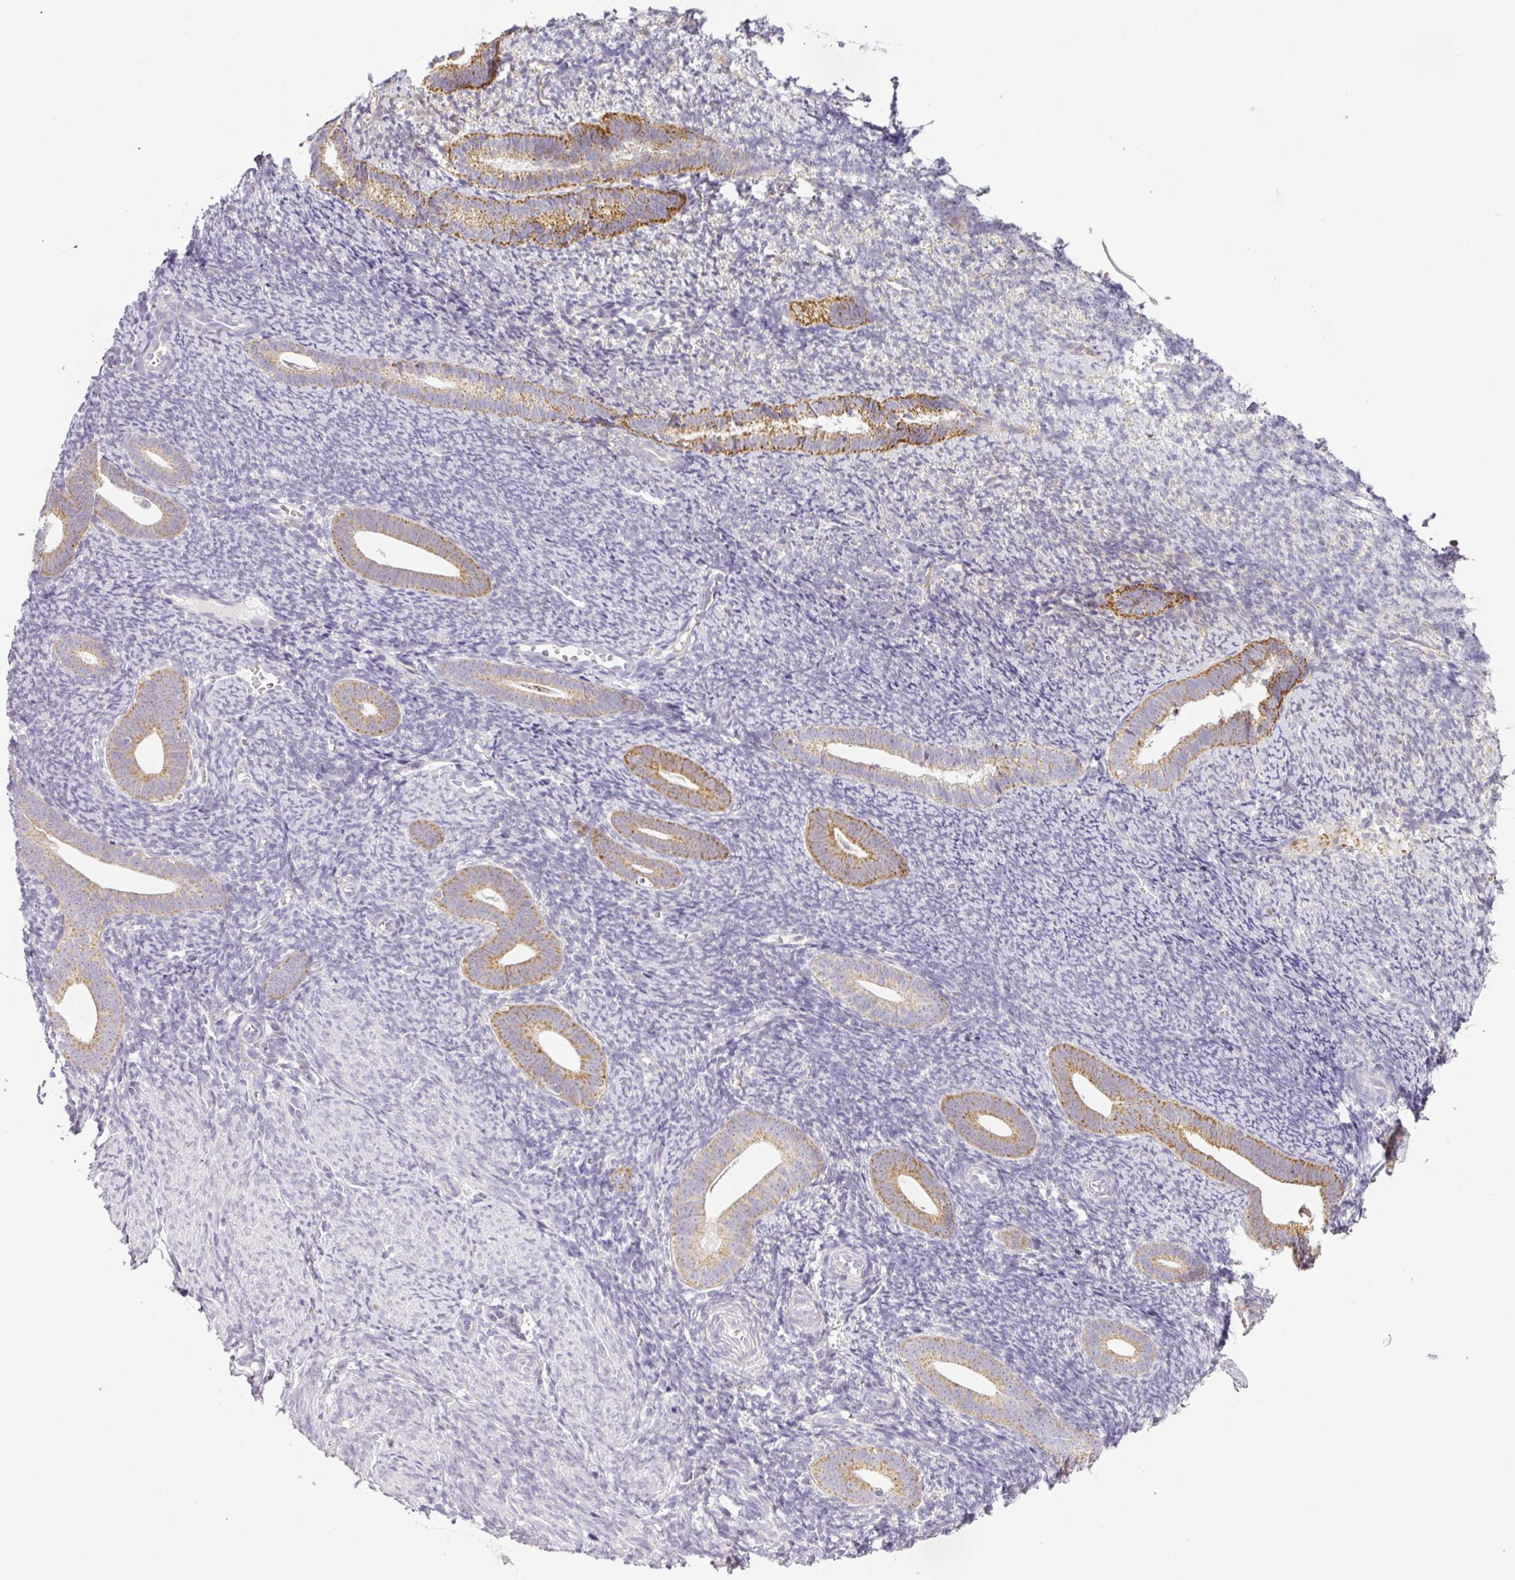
{"staining": {"intensity": "negative", "quantity": "none", "location": "none"}, "tissue": "endometrium", "cell_type": "Cells in endometrial stroma", "image_type": "normal", "snomed": [{"axis": "morphology", "description": "Normal tissue, NOS"}, {"axis": "topography", "description": "Endometrium"}], "caption": "Immunohistochemical staining of normal human endometrium exhibits no significant expression in cells in endometrial stroma. The staining is performed using DAB brown chromogen with nuclei counter-stained in using hematoxylin.", "gene": "HMCN2", "patient": {"sex": "female", "age": 39}}